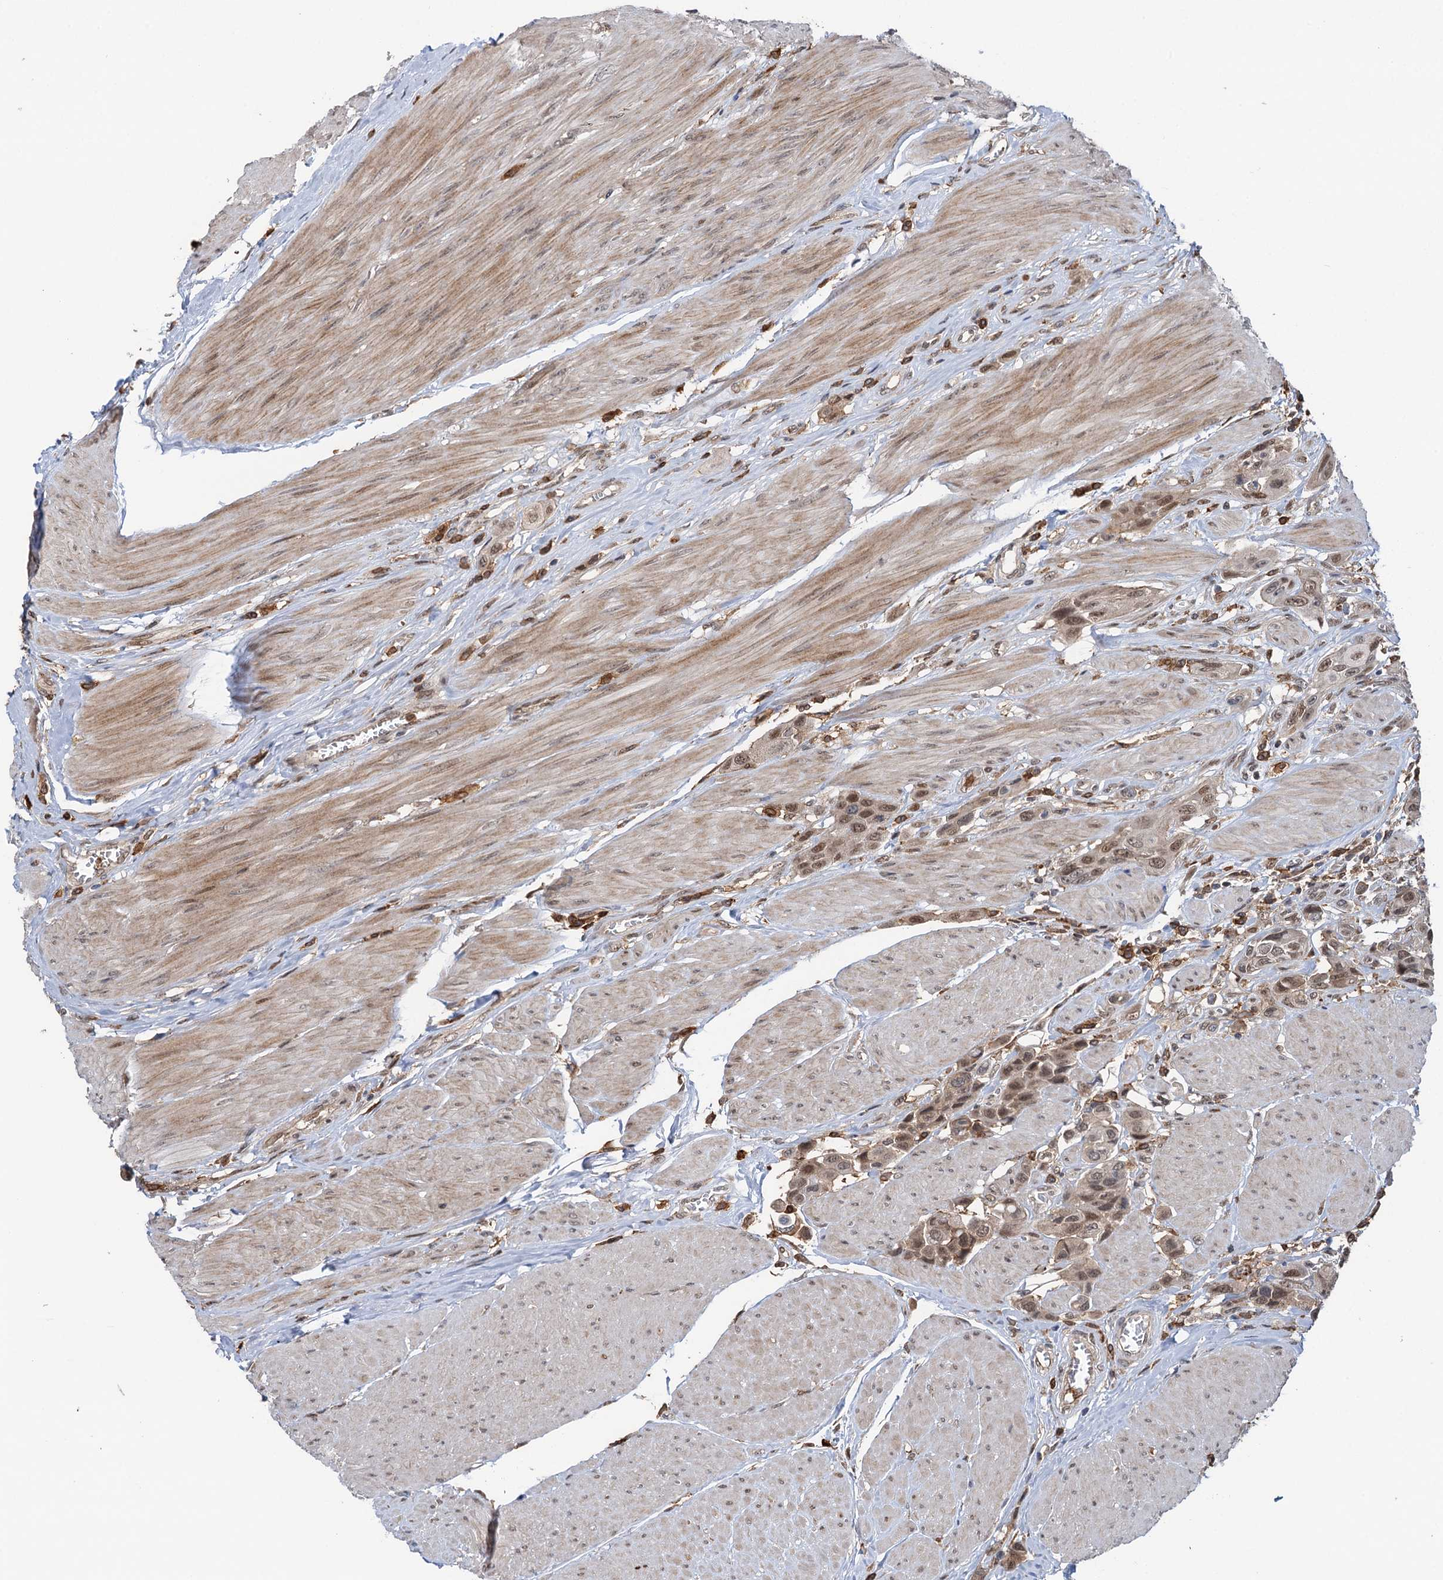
{"staining": {"intensity": "moderate", "quantity": ">75%", "location": "nuclear"}, "tissue": "urothelial cancer", "cell_type": "Tumor cells", "image_type": "cancer", "snomed": [{"axis": "morphology", "description": "Urothelial carcinoma, High grade"}, {"axis": "topography", "description": "Urinary bladder"}], "caption": "Moderate nuclear expression for a protein is appreciated in about >75% of tumor cells of high-grade urothelial carcinoma using immunohistochemistry.", "gene": "ZNF609", "patient": {"sex": "male", "age": 50}}